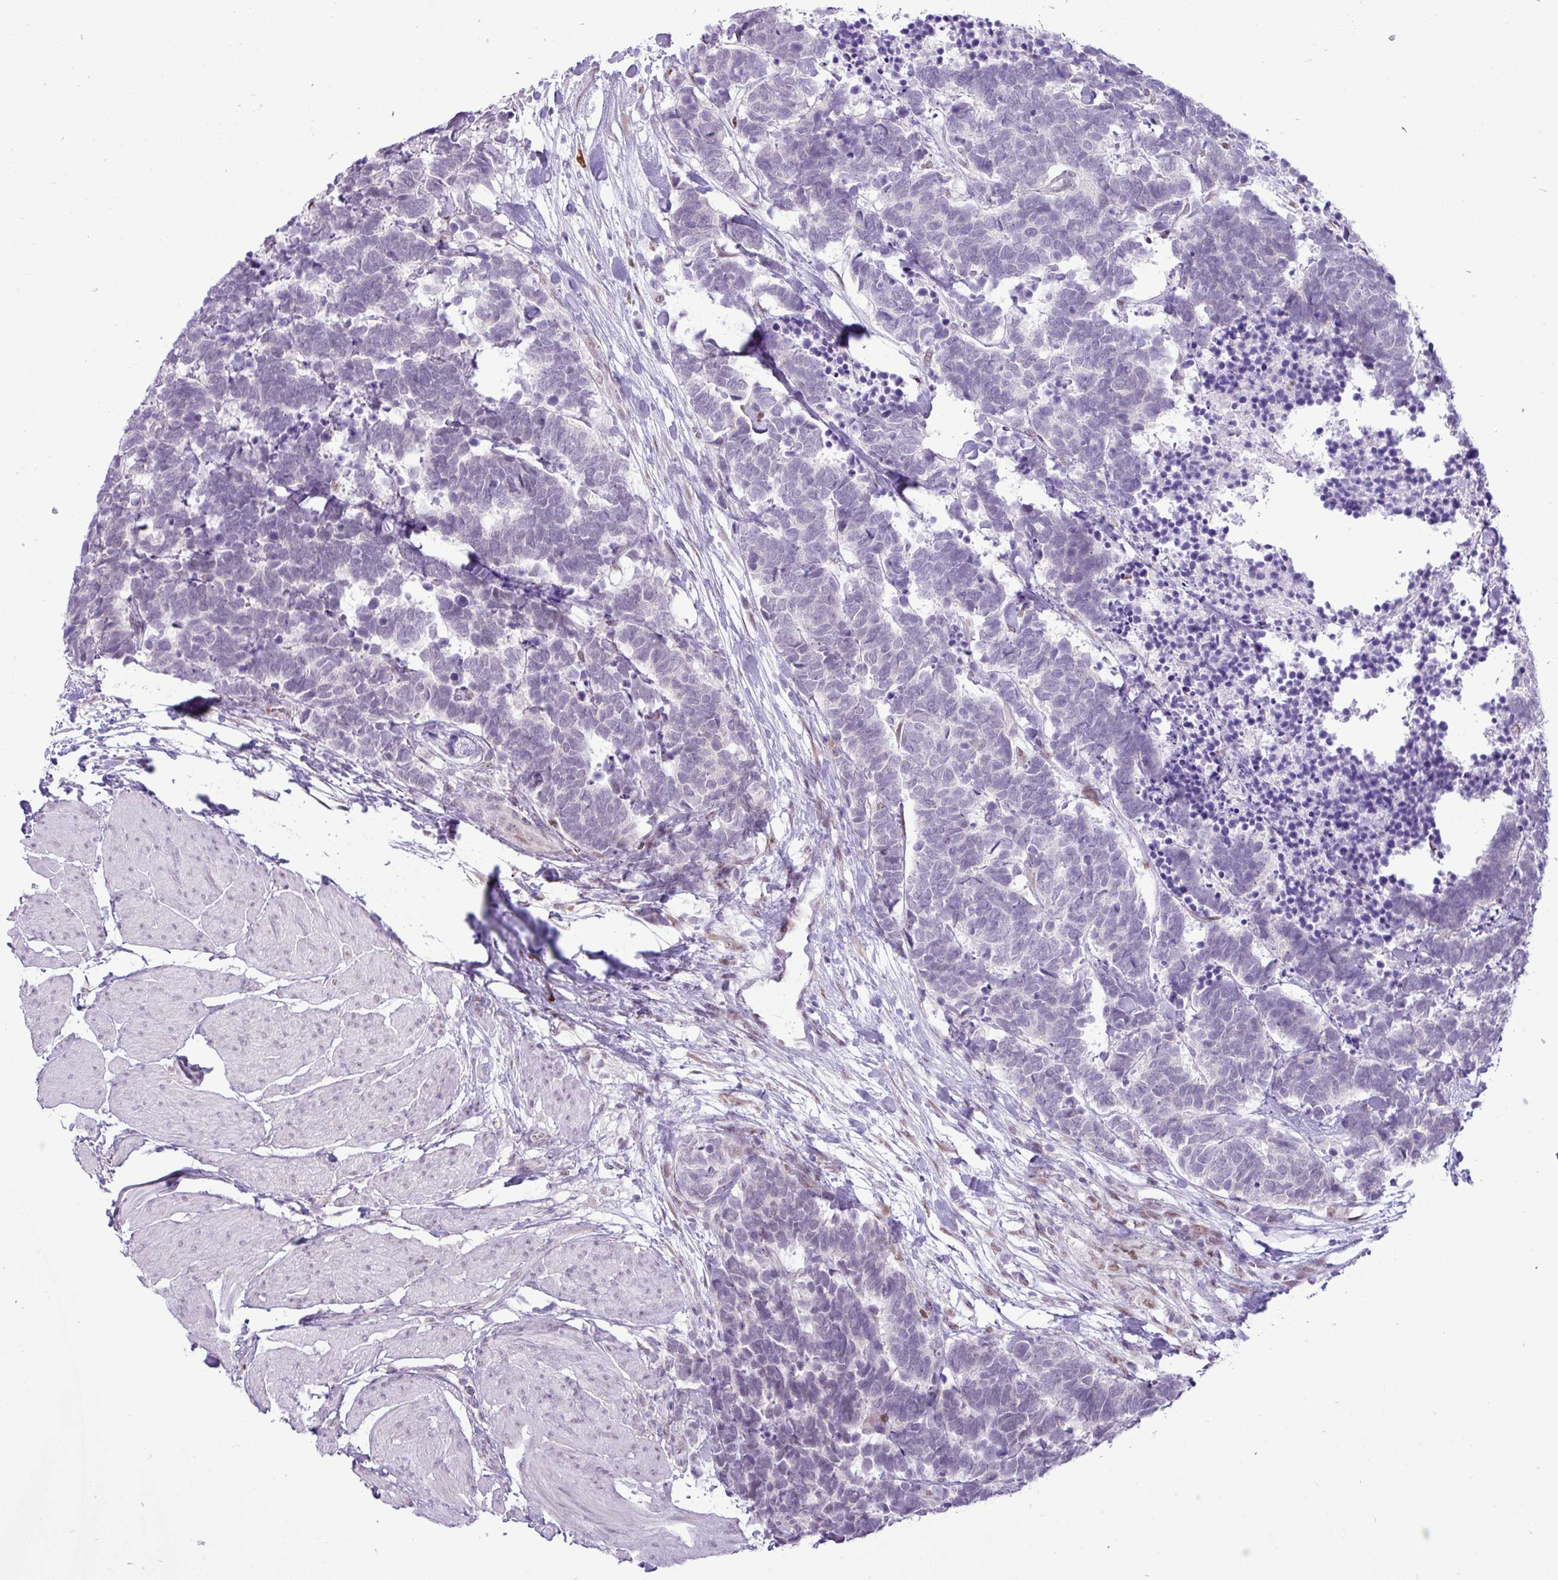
{"staining": {"intensity": "negative", "quantity": "none", "location": "none"}, "tissue": "carcinoid", "cell_type": "Tumor cells", "image_type": "cancer", "snomed": [{"axis": "morphology", "description": "Carcinoma, NOS"}, {"axis": "morphology", "description": "Carcinoid, malignant, NOS"}, {"axis": "topography", "description": "Urinary bladder"}], "caption": "IHC of human carcinoid (malignant) reveals no staining in tumor cells.", "gene": "ELOA2", "patient": {"sex": "male", "age": 57}}